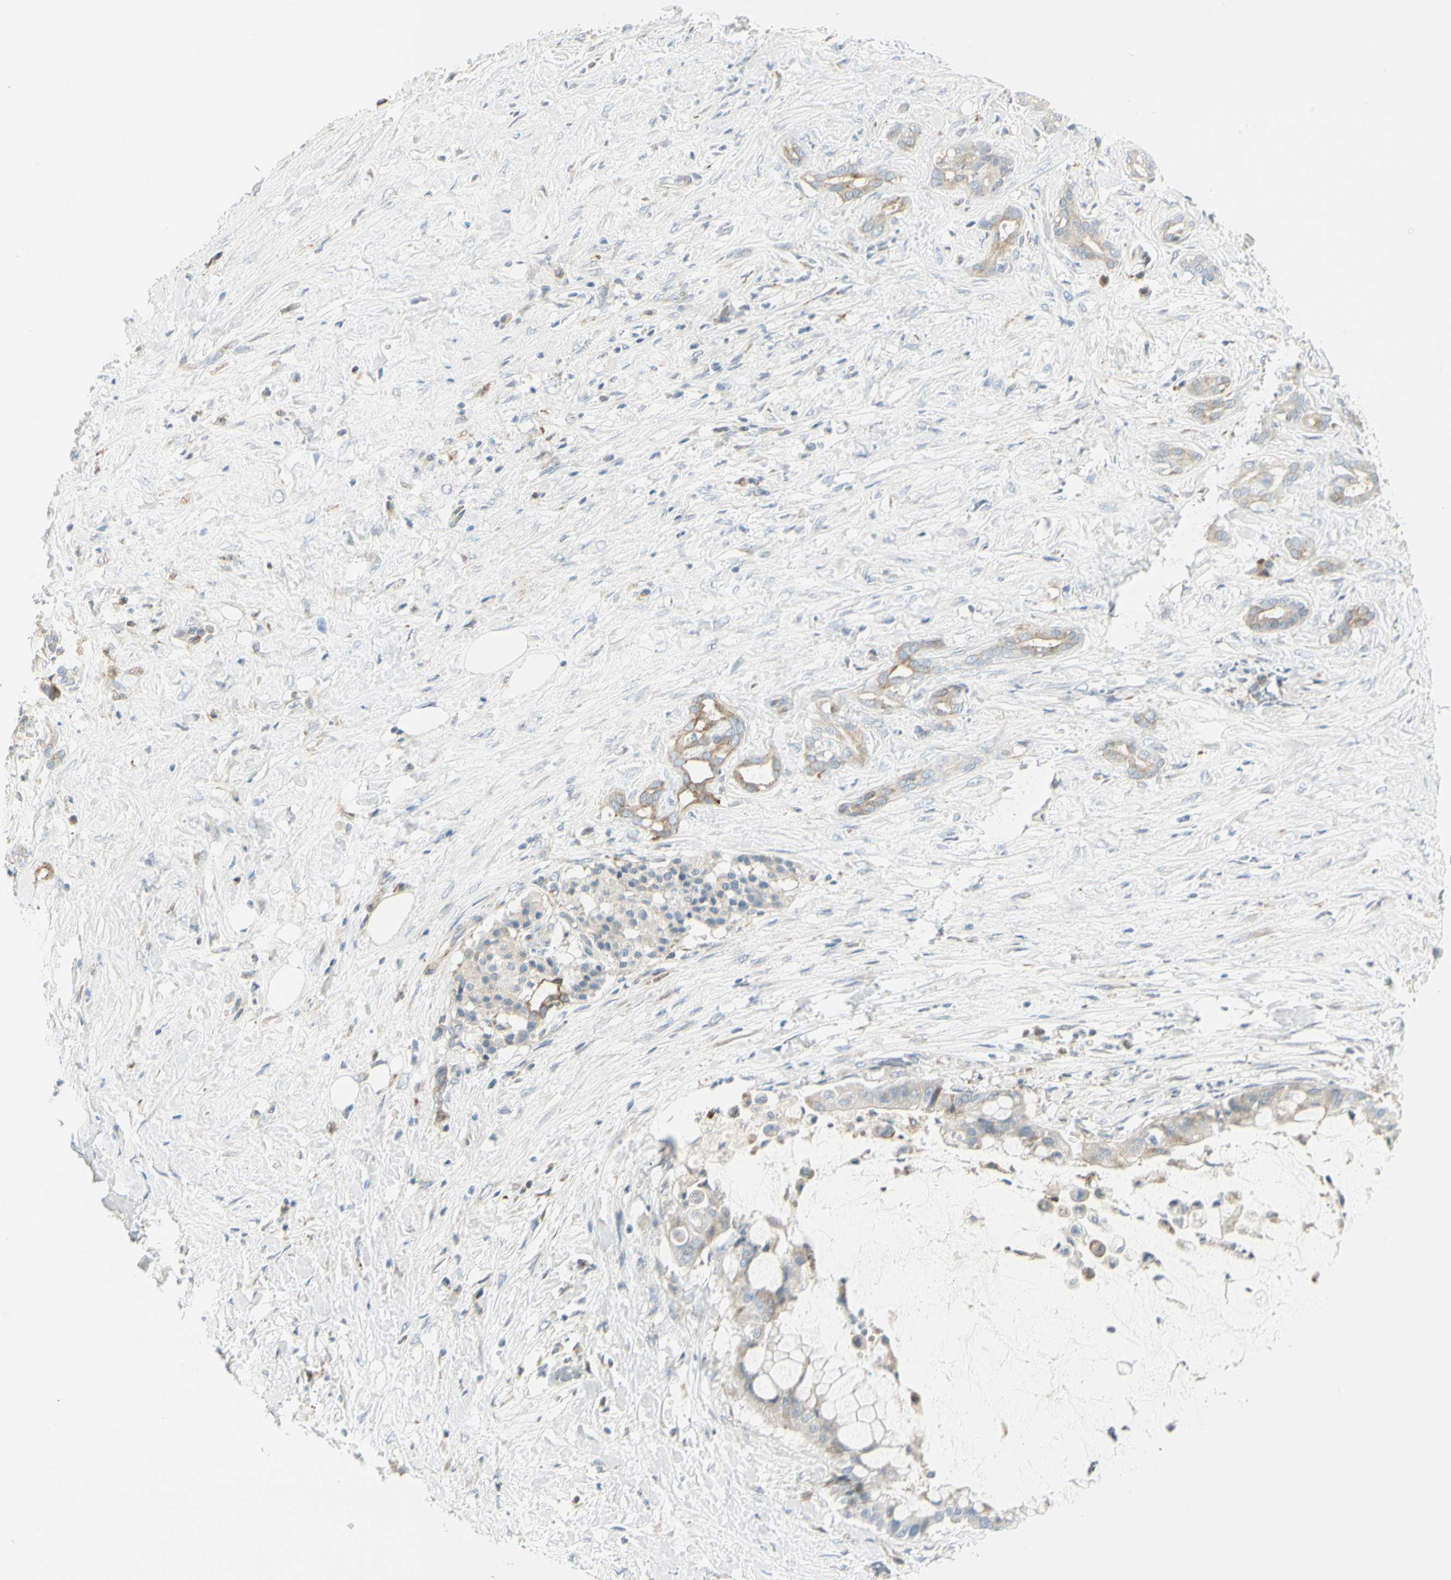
{"staining": {"intensity": "weak", "quantity": "25%-75%", "location": "cytoplasmic/membranous"}, "tissue": "pancreatic cancer", "cell_type": "Tumor cells", "image_type": "cancer", "snomed": [{"axis": "morphology", "description": "Adenocarcinoma, NOS"}, {"axis": "topography", "description": "Pancreas"}], "caption": "Tumor cells show low levels of weak cytoplasmic/membranous positivity in approximately 25%-75% of cells in adenocarcinoma (pancreatic). The staining was performed using DAB, with brown indicating positive protein expression. Nuclei are stained blue with hematoxylin.", "gene": "TNFSF11", "patient": {"sex": "male", "age": 41}}